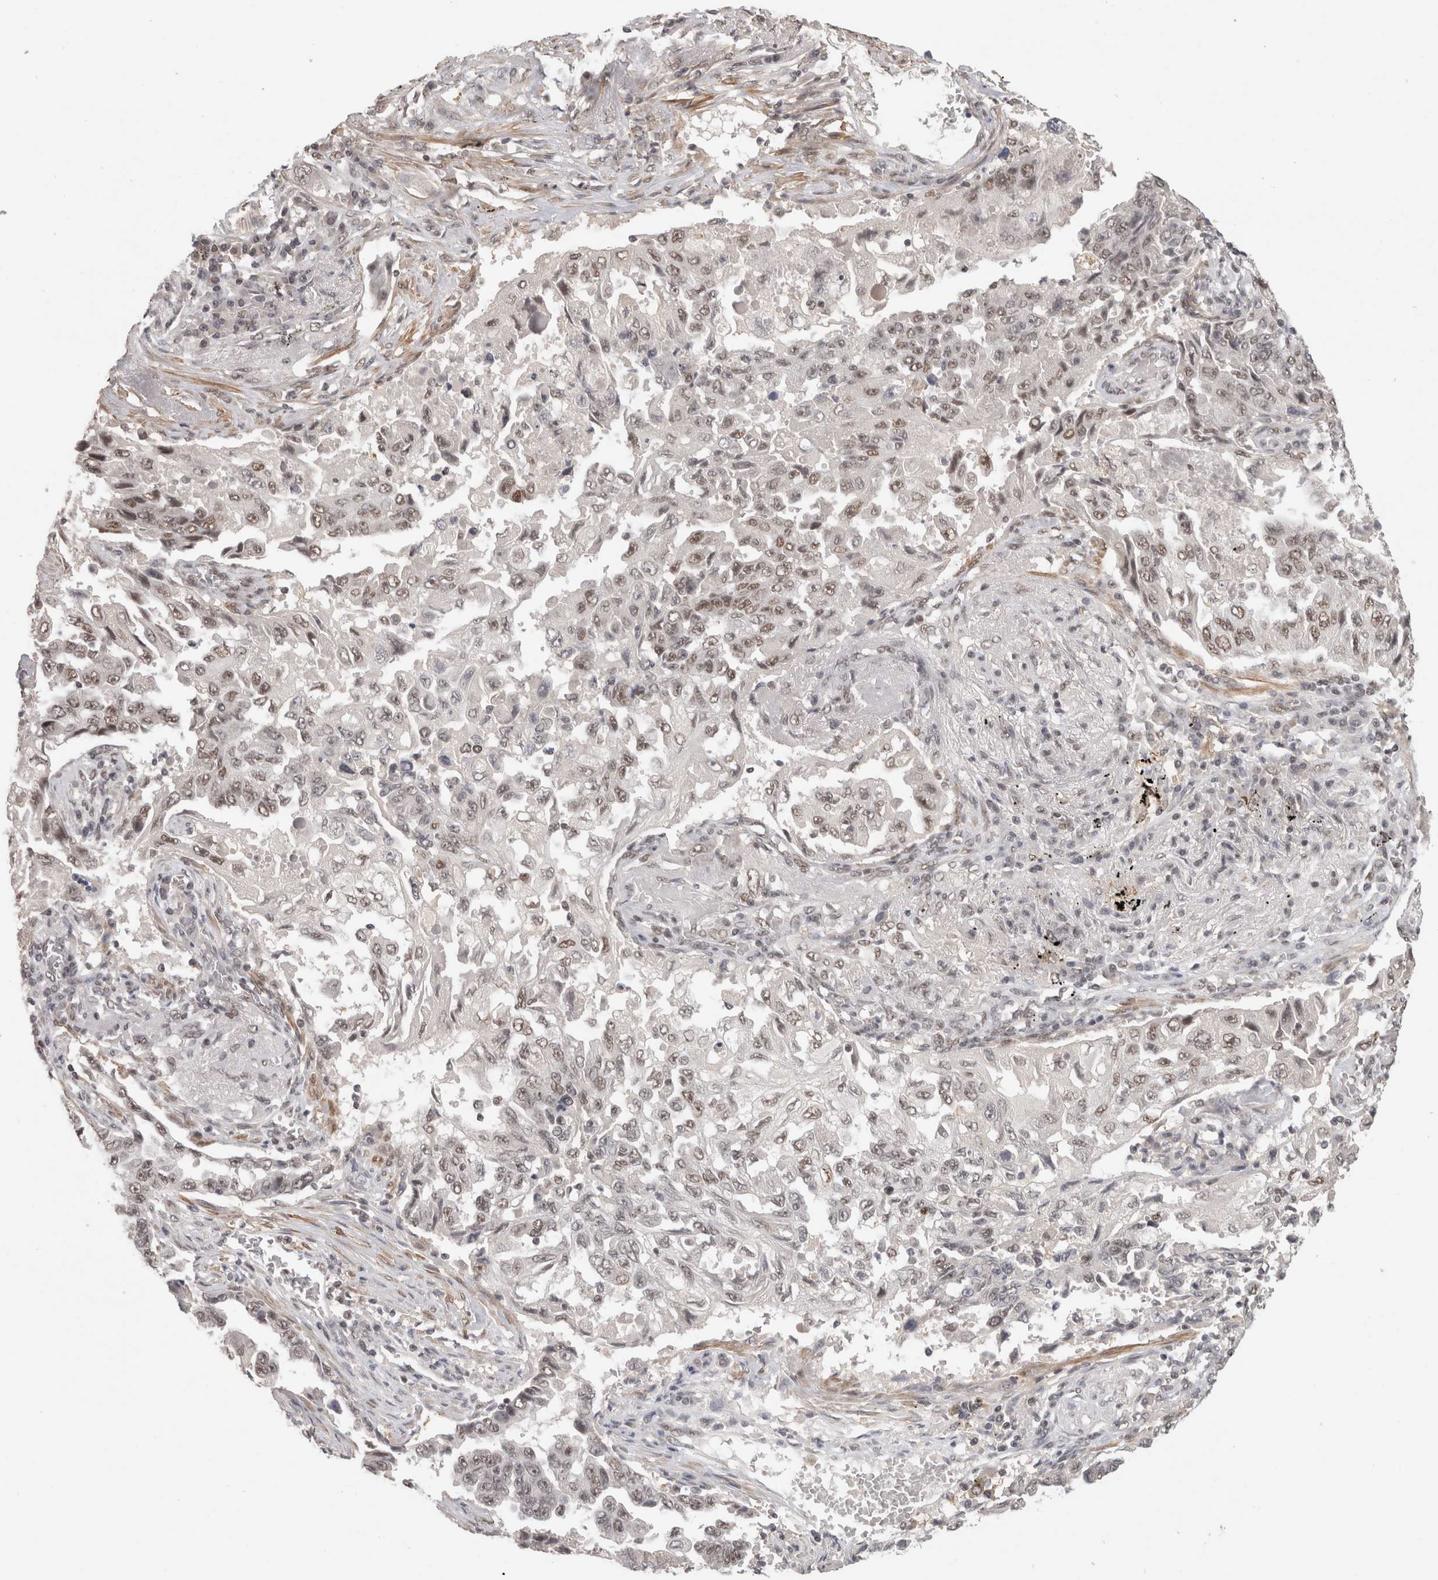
{"staining": {"intensity": "weak", "quantity": ">75%", "location": "nuclear"}, "tissue": "lung cancer", "cell_type": "Tumor cells", "image_type": "cancer", "snomed": [{"axis": "morphology", "description": "Adenocarcinoma, NOS"}, {"axis": "topography", "description": "Lung"}], "caption": "This photomicrograph shows immunohistochemistry staining of human lung cancer (adenocarcinoma), with low weak nuclear staining in about >75% of tumor cells.", "gene": "ZNF830", "patient": {"sex": "female", "age": 51}}